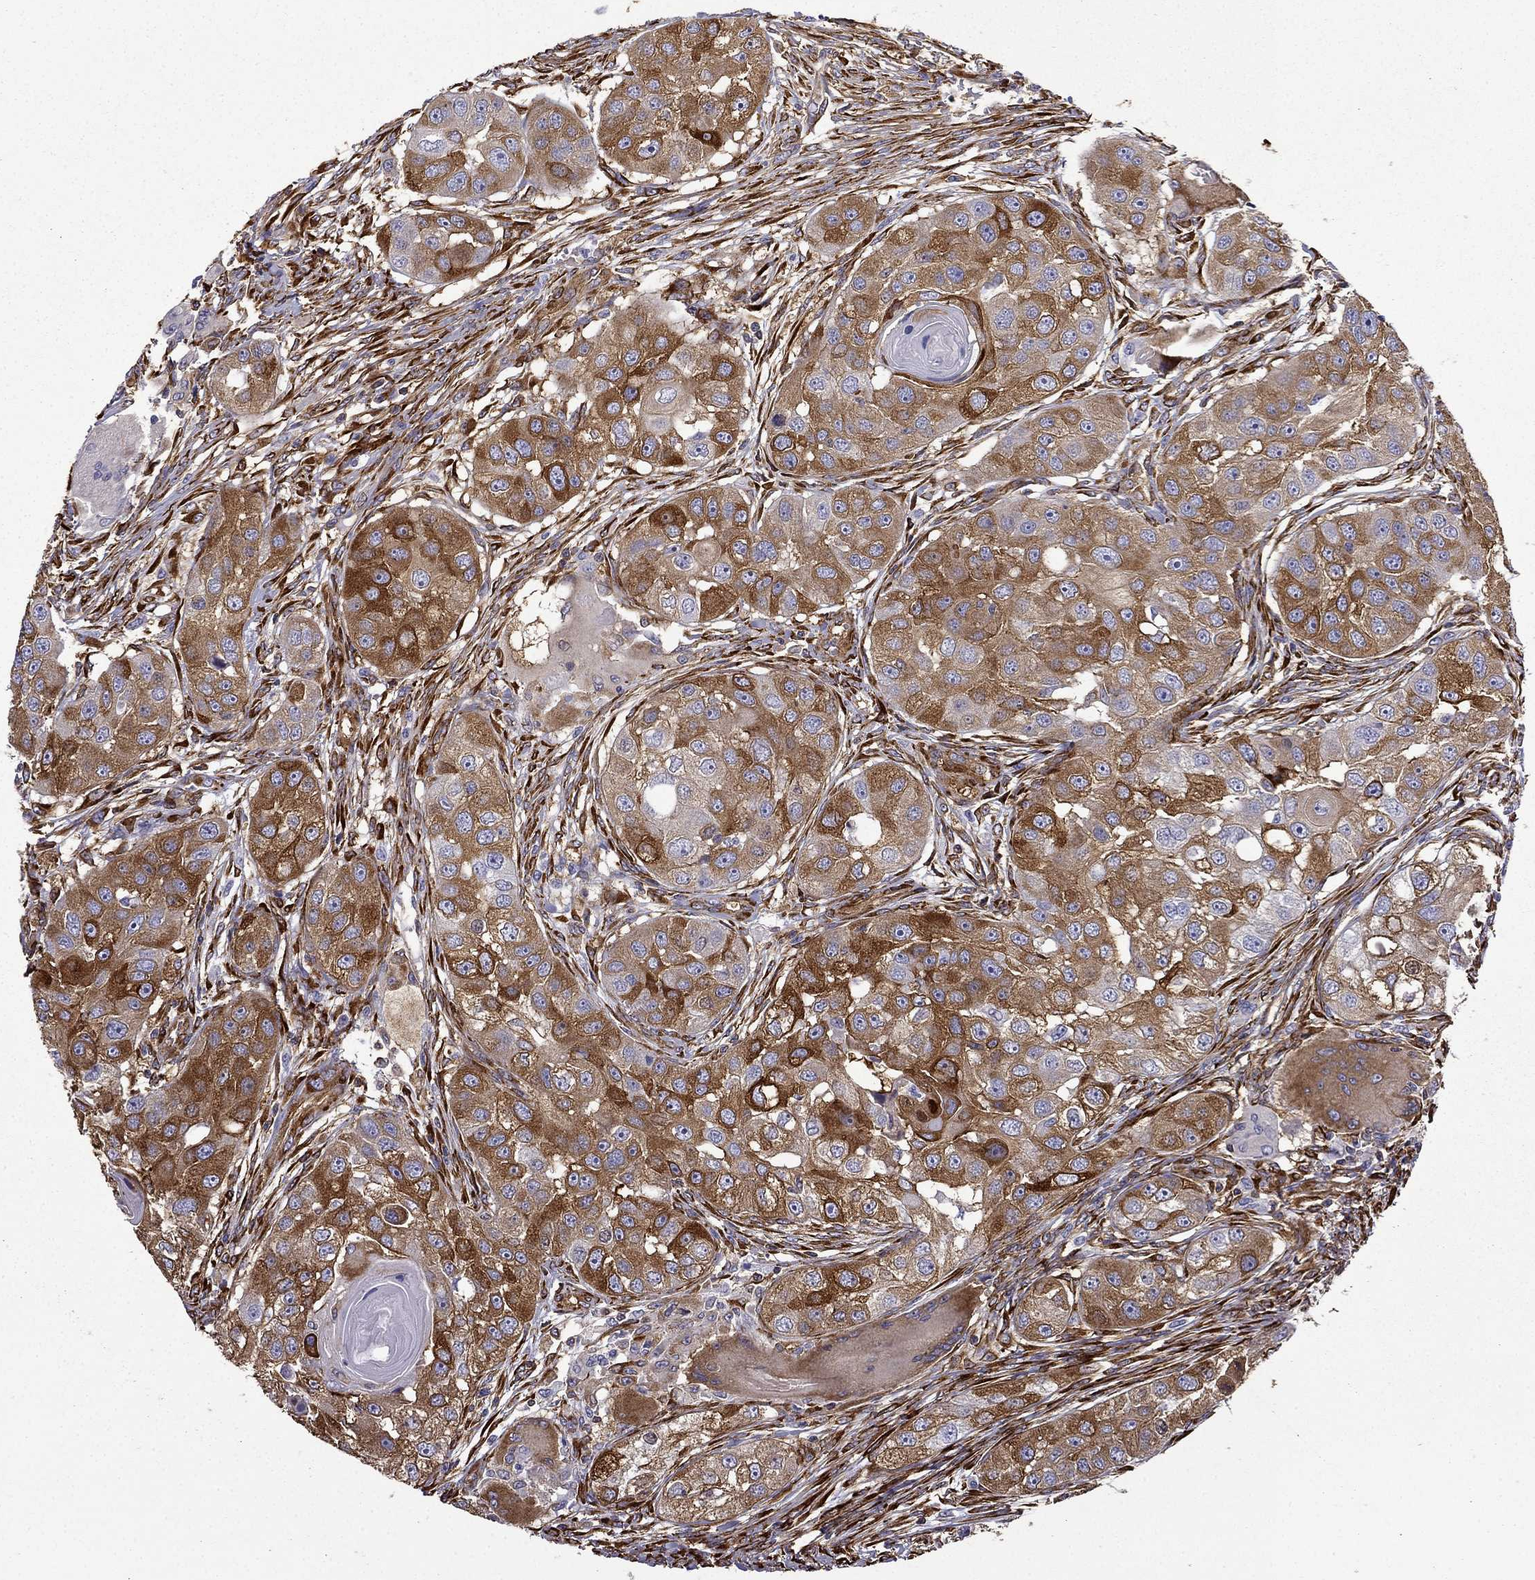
{"staining": {"intensity": "moderate", "quantity": ">75%", "location": "cytoplasmic/membranous"}, "tissue": "head and neck cancer", "cell_type": "Tumor cells", "image_type": "cancer", "snomed": [{"axis": "morphology", "description": "Squamous cell carcinoma, NOS"}, {"axis": "topography", "description": "Head-Neck"}], "caption": "The immunohistochemical stain shows moderate cytoplasmic/membranous expression in tumor cells of head and neck cancer tissue.", "gene": "MAP4", "patient": {"sex": "male", "age": 51}}